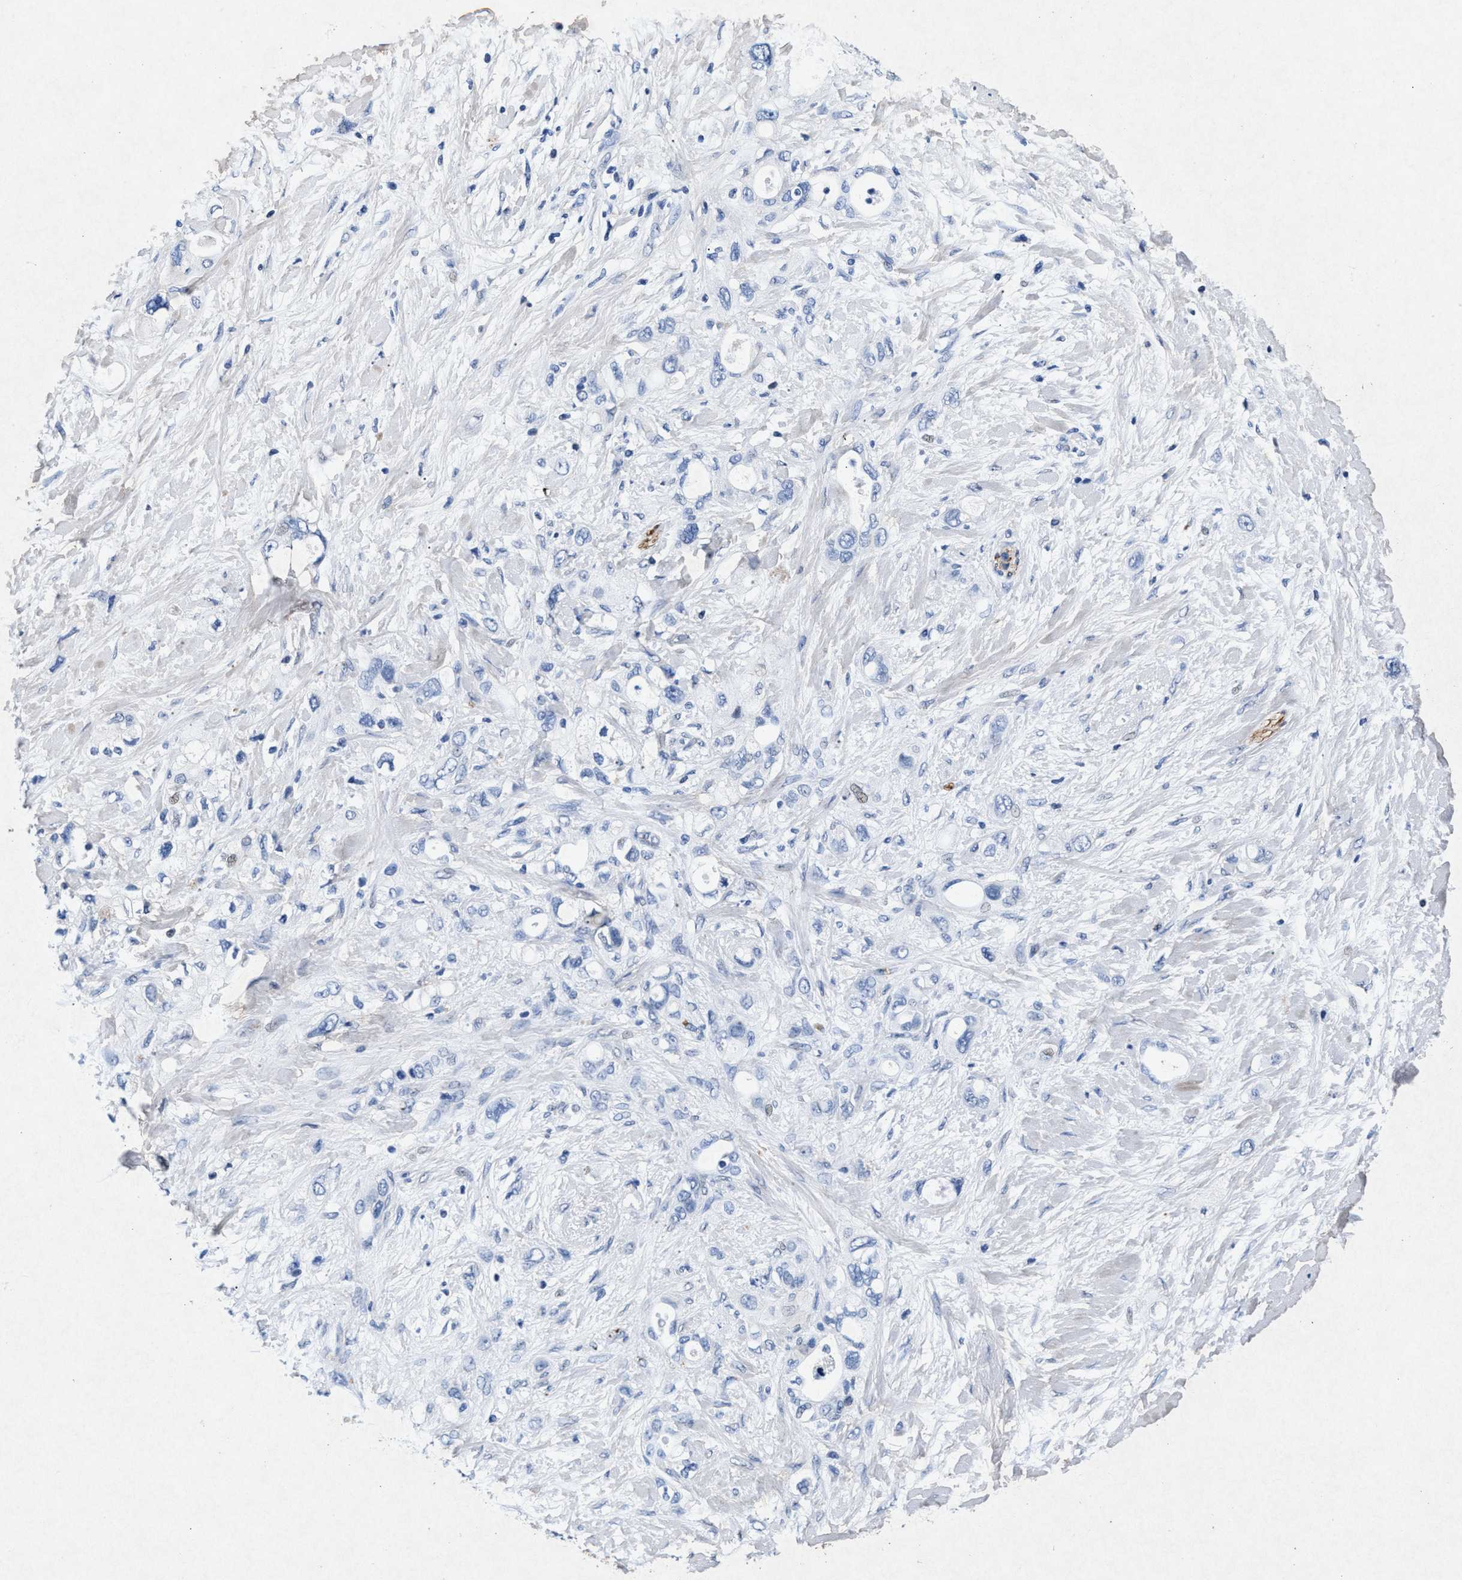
{"staining": {"intensity": "negative", "quantity": "none", "location": "none"}, "tissue": "pancreatic cancer", "cell_type": "Tumor cells", "image_type": "cancer", "snomed": [{"axis": "morphology", "description": "Adenocarcinoma, NOS"}, {"axis": "topography", "description": "Pancreas"}], "caption": "Tumor cells show no significant expression in pancreatic cancer. The staining is performed using DAB brown chromogen with nuclei counter-stained in using hematoxylin.", "gene": "MAP6", "patient": {"sex": "female", "age": 56}}